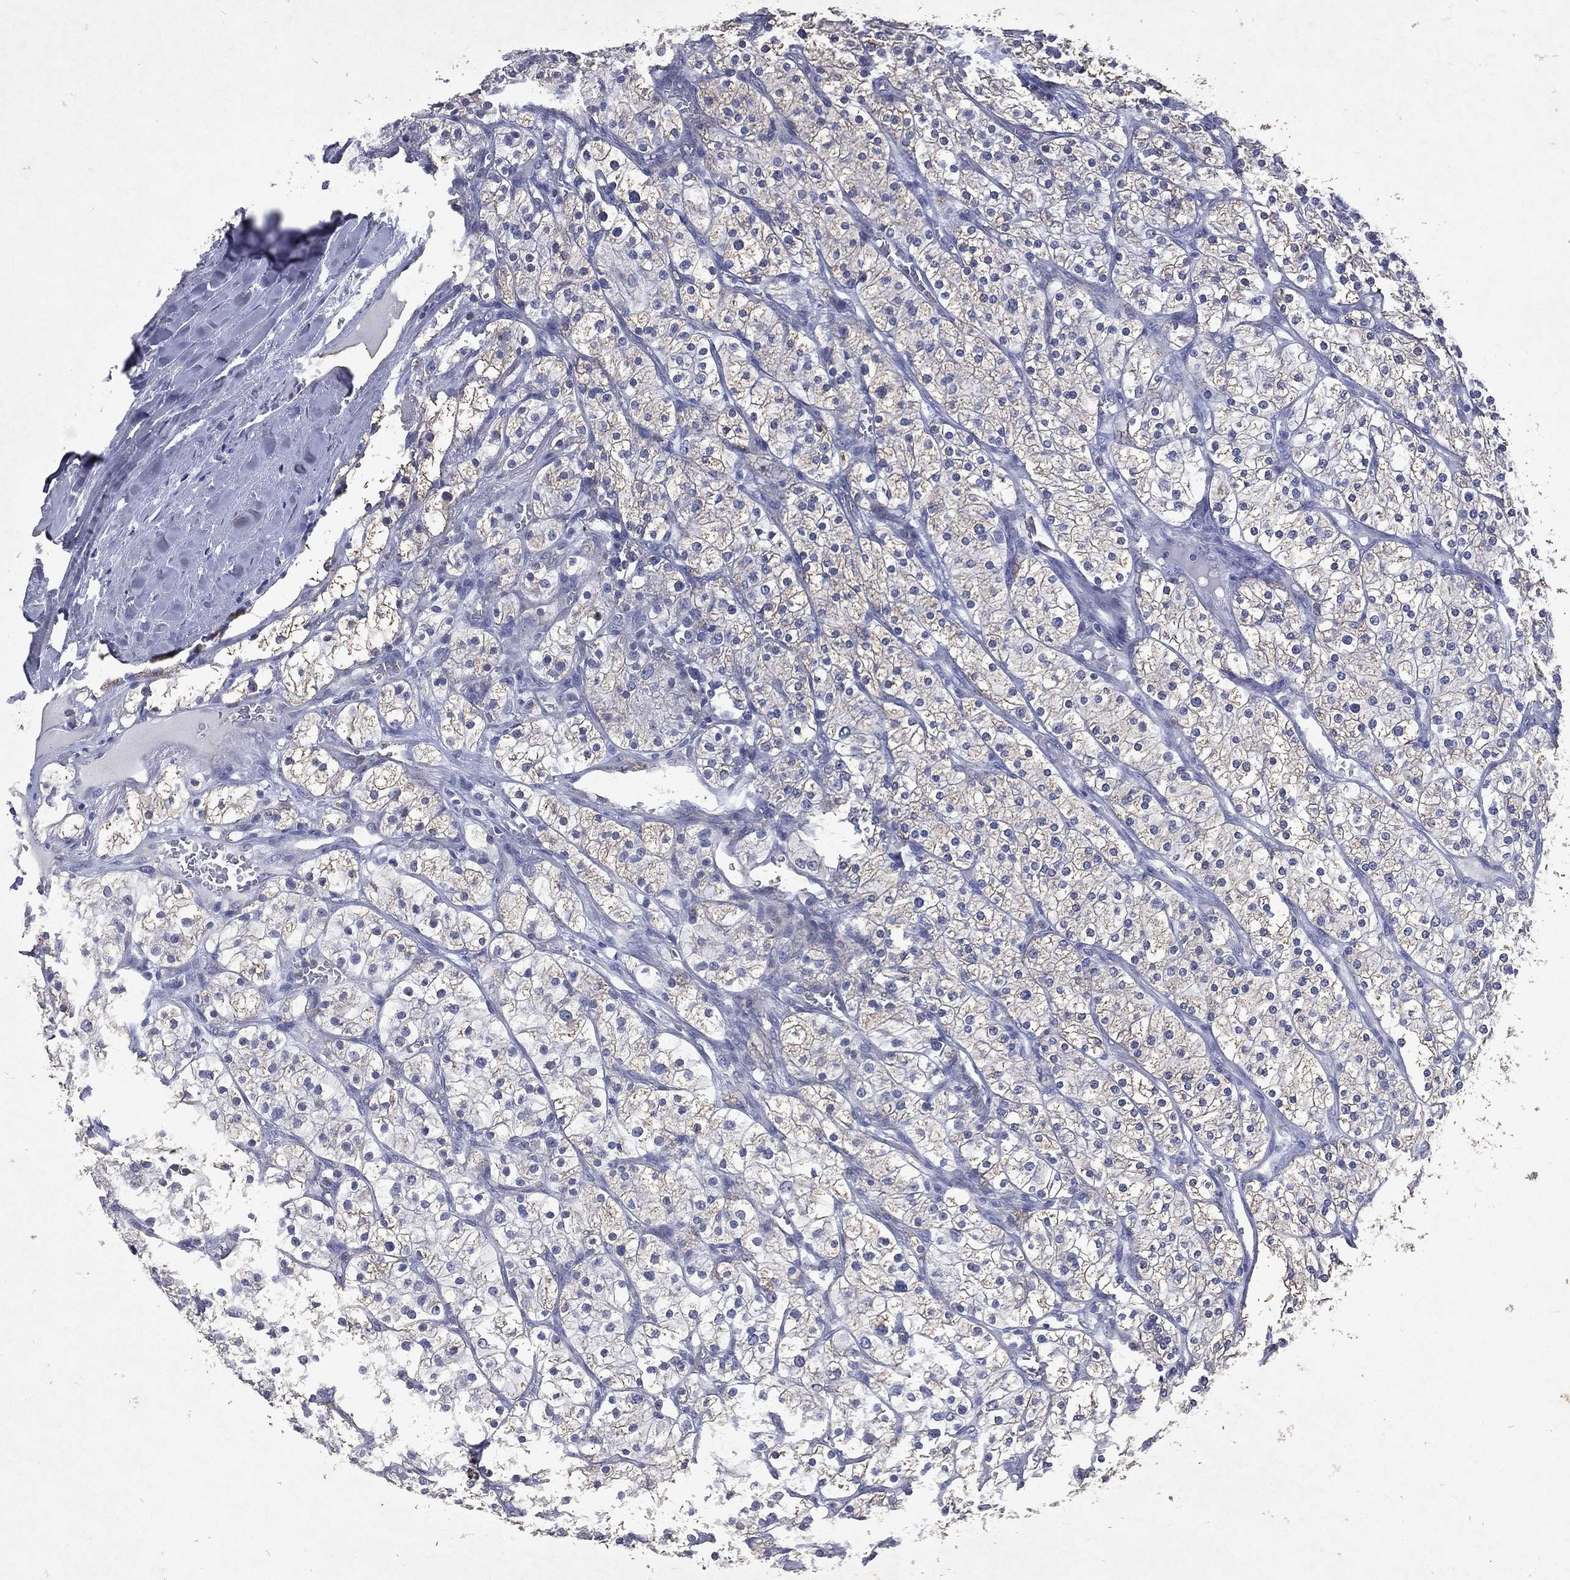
{"staining": {"intensity": "negative", "quantity": "none", "location": "none"}, "tissue": "renal cancer", "cell_type": "Tumor cells", "image_type": "cancer", "snomed": [{"axis": "morphology", "description": "Adenocarcinoma, NOS"}, {"axis": "topography", "description": "Kidney"}], "caption": "Histopathology image shows no protein positivity in tumor cells of renal cancer (adenocarcinoma) tissue.", "gene": "SLC34A2", "patient": {"sex": "male", "age": 80}}